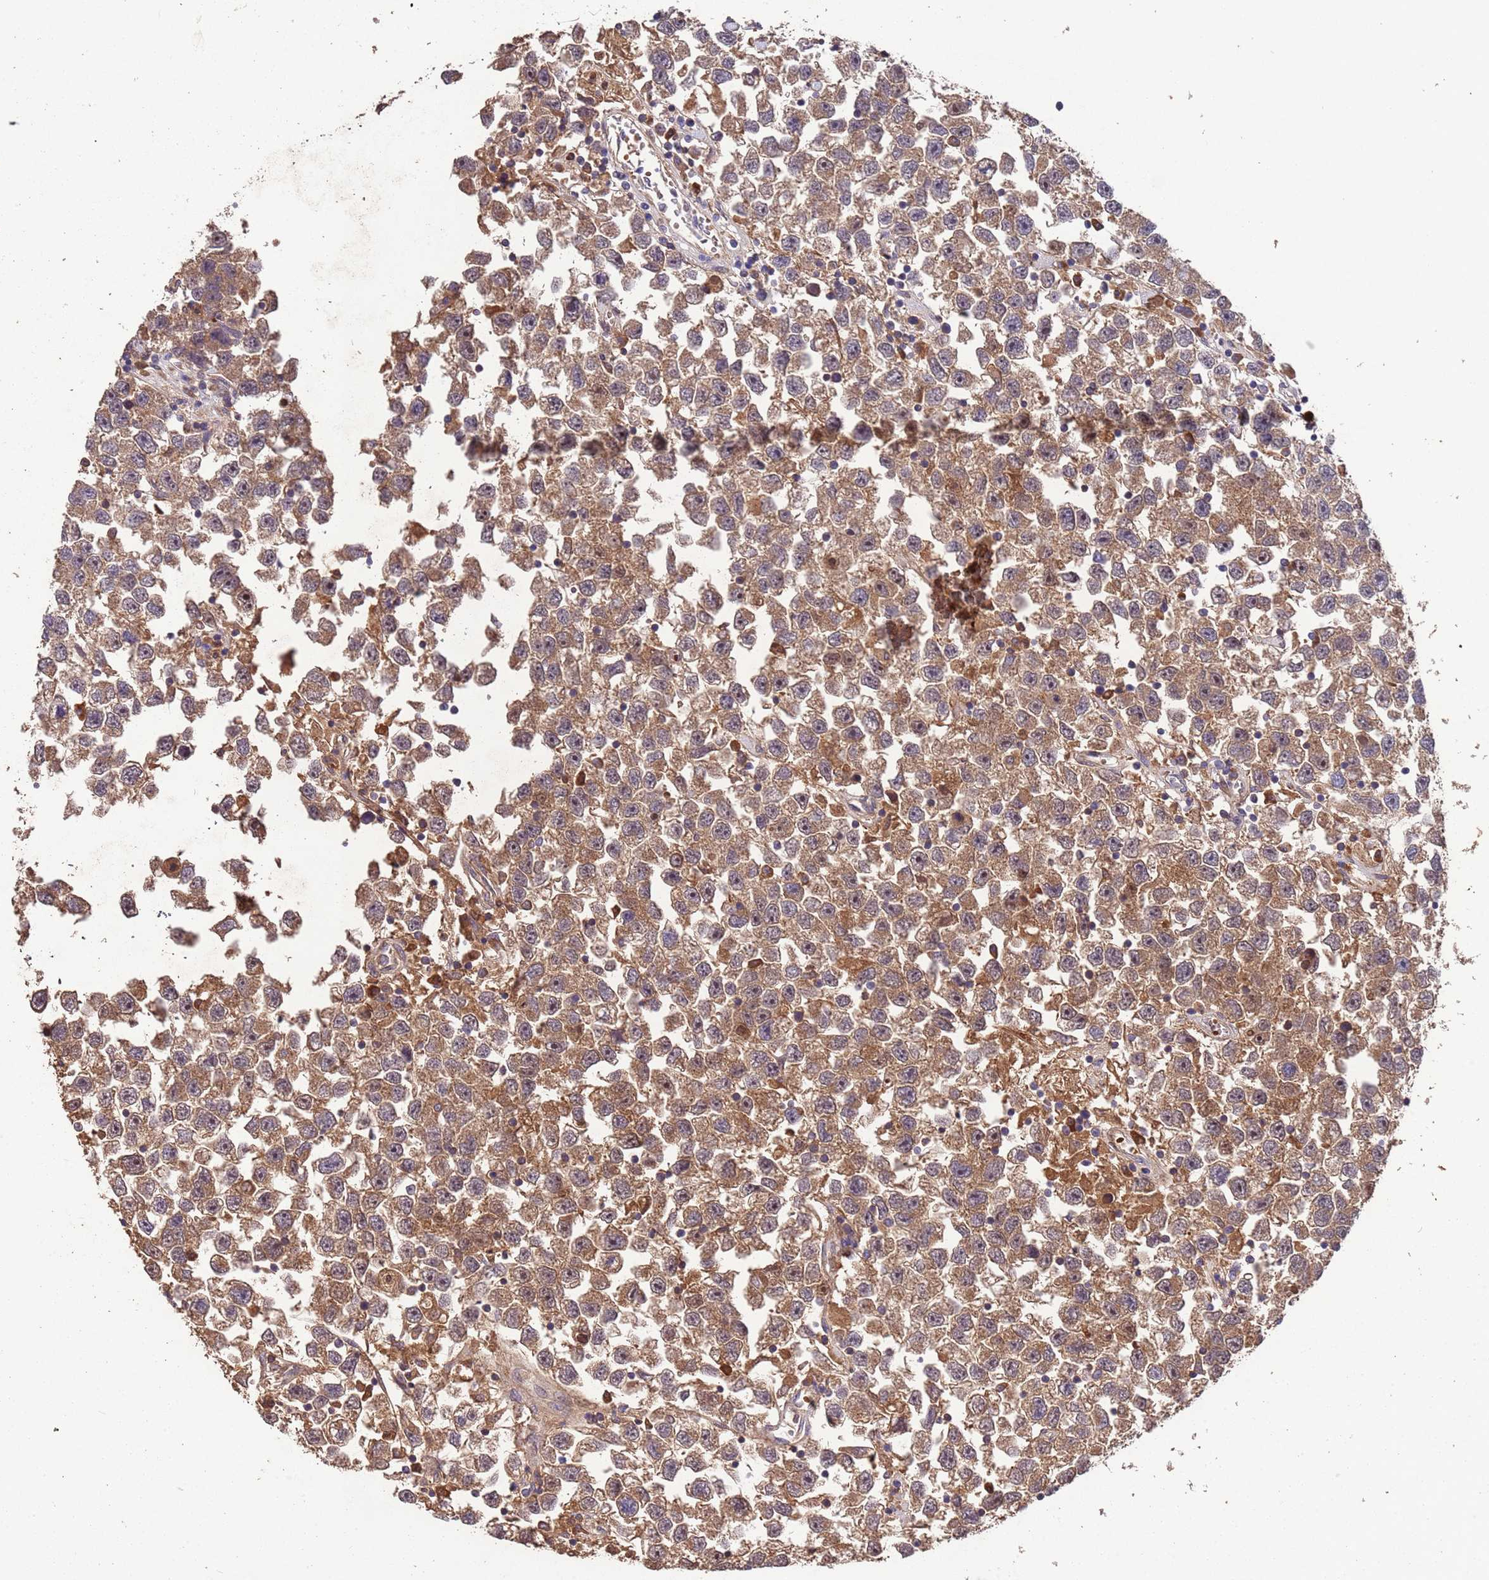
{"staining": {"intensity": "moderate", "quantity": ">75%", "location": "cytoplasmic/membranous"}, "tissue": "testis cancer", "cell_type": "Tumor cells", "image_type": "cancer", "snomed": [{"axis": "morphology", "description": "Seminoma, NOS"}, {"axis": "topography", "description": "Testis"}], "caption": "The immunohistochemical stain labels moderate cytoplasmic/membranous positivity in tumor cells of testis cancer (seminoma) tissue.", "gene": "CCDC184", "patient": {"sex": "male", "age": 26}}